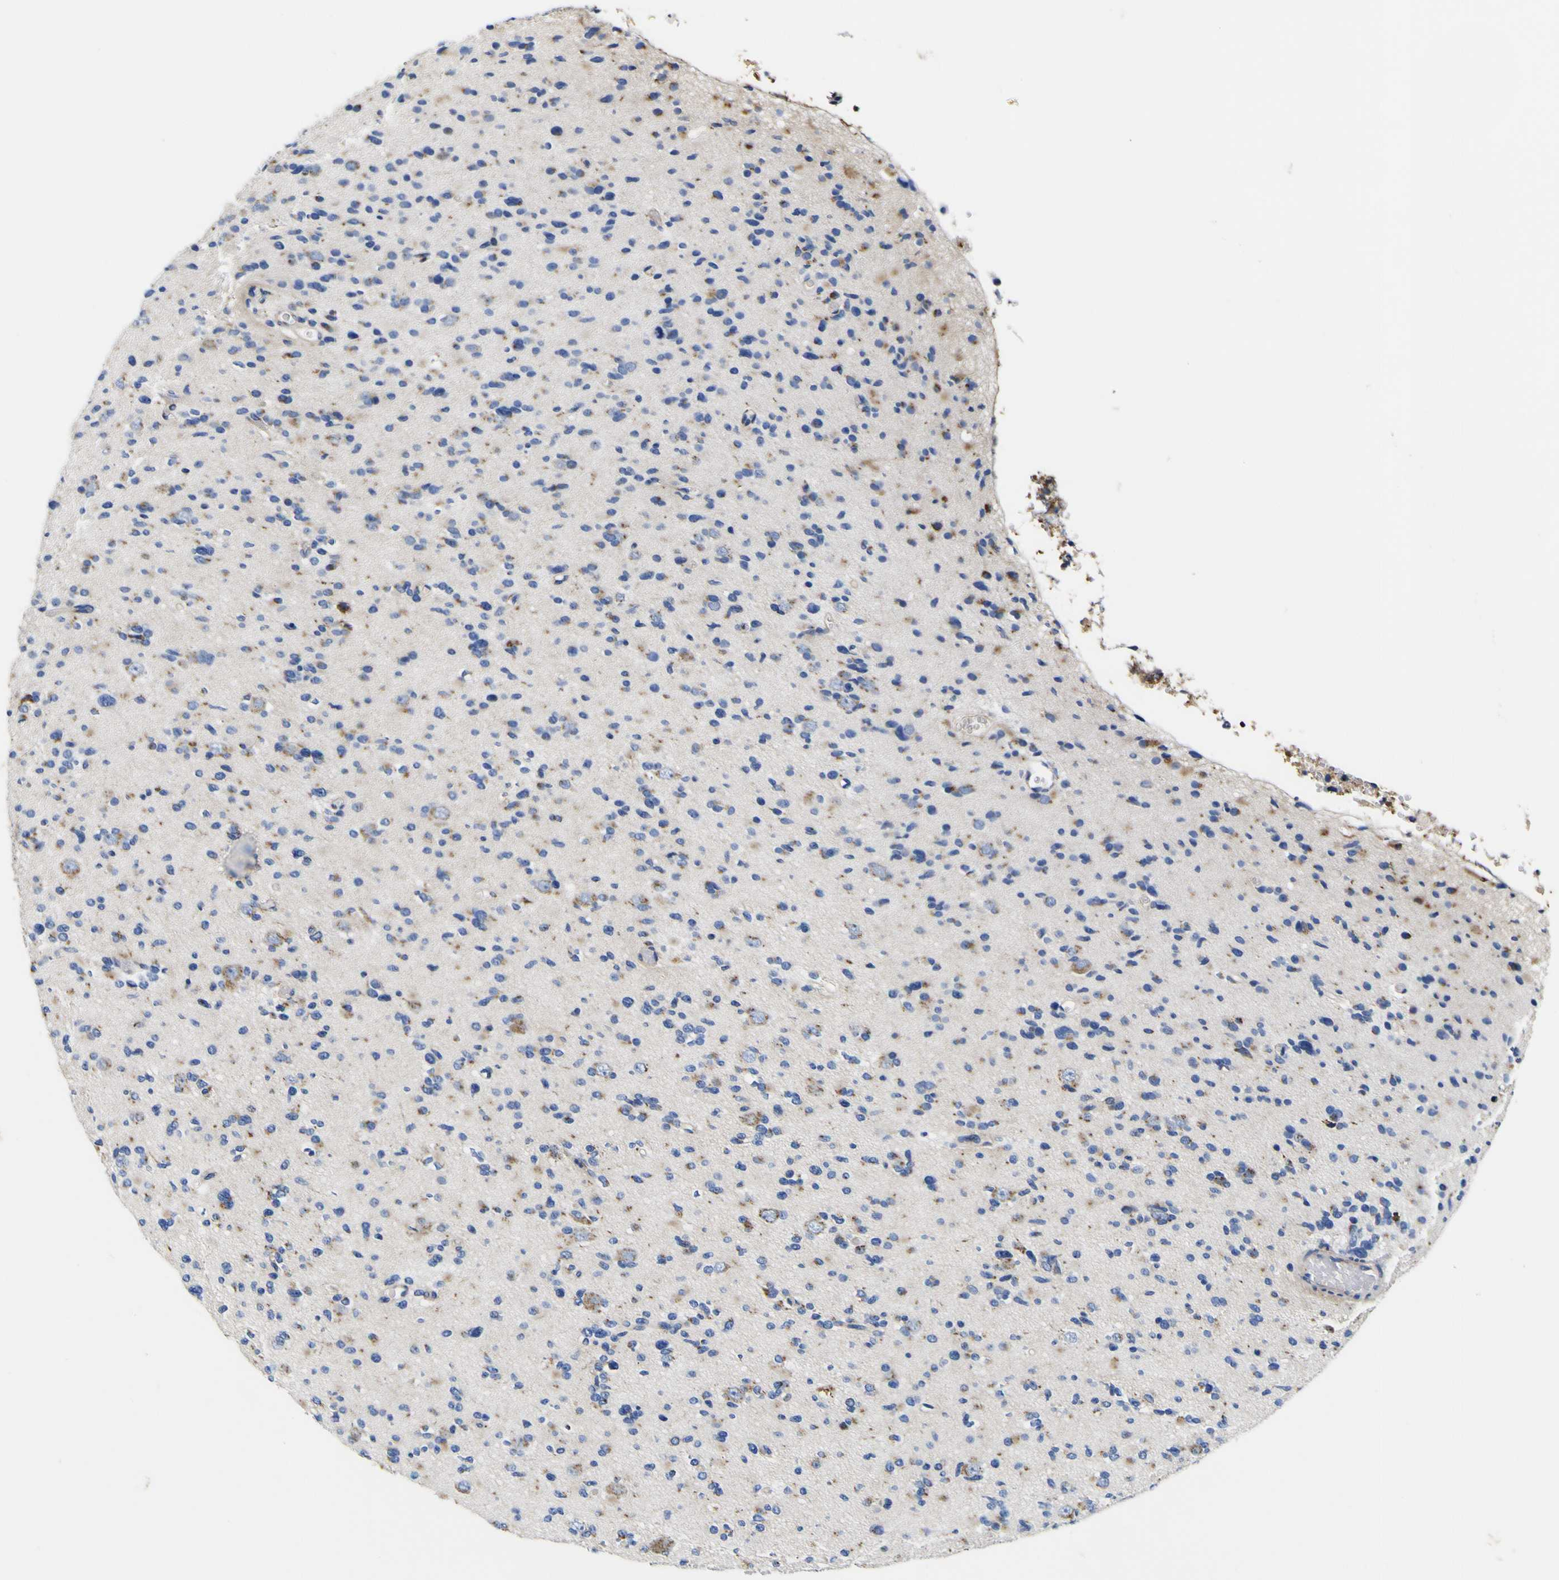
{"staining": {"intensity": "weak", "quantity": "<25%", "location": "cytoplasmic/membranous"}, "tissue": "glioma", "cell_type": "Tumor cells", "image_type": "cancer", "snomed": [{"axis": "morphology", "description": "Glioma, malignant, Low grade"}, {"axis": "topography", "description": "Brain"}], "caption": "The immunohistochemistry image has no significant expression in tumor cells of malignant glioma (low-grade) tissue.", "gene": "COA1", "patient": {"sex": "female", "age": 22}}